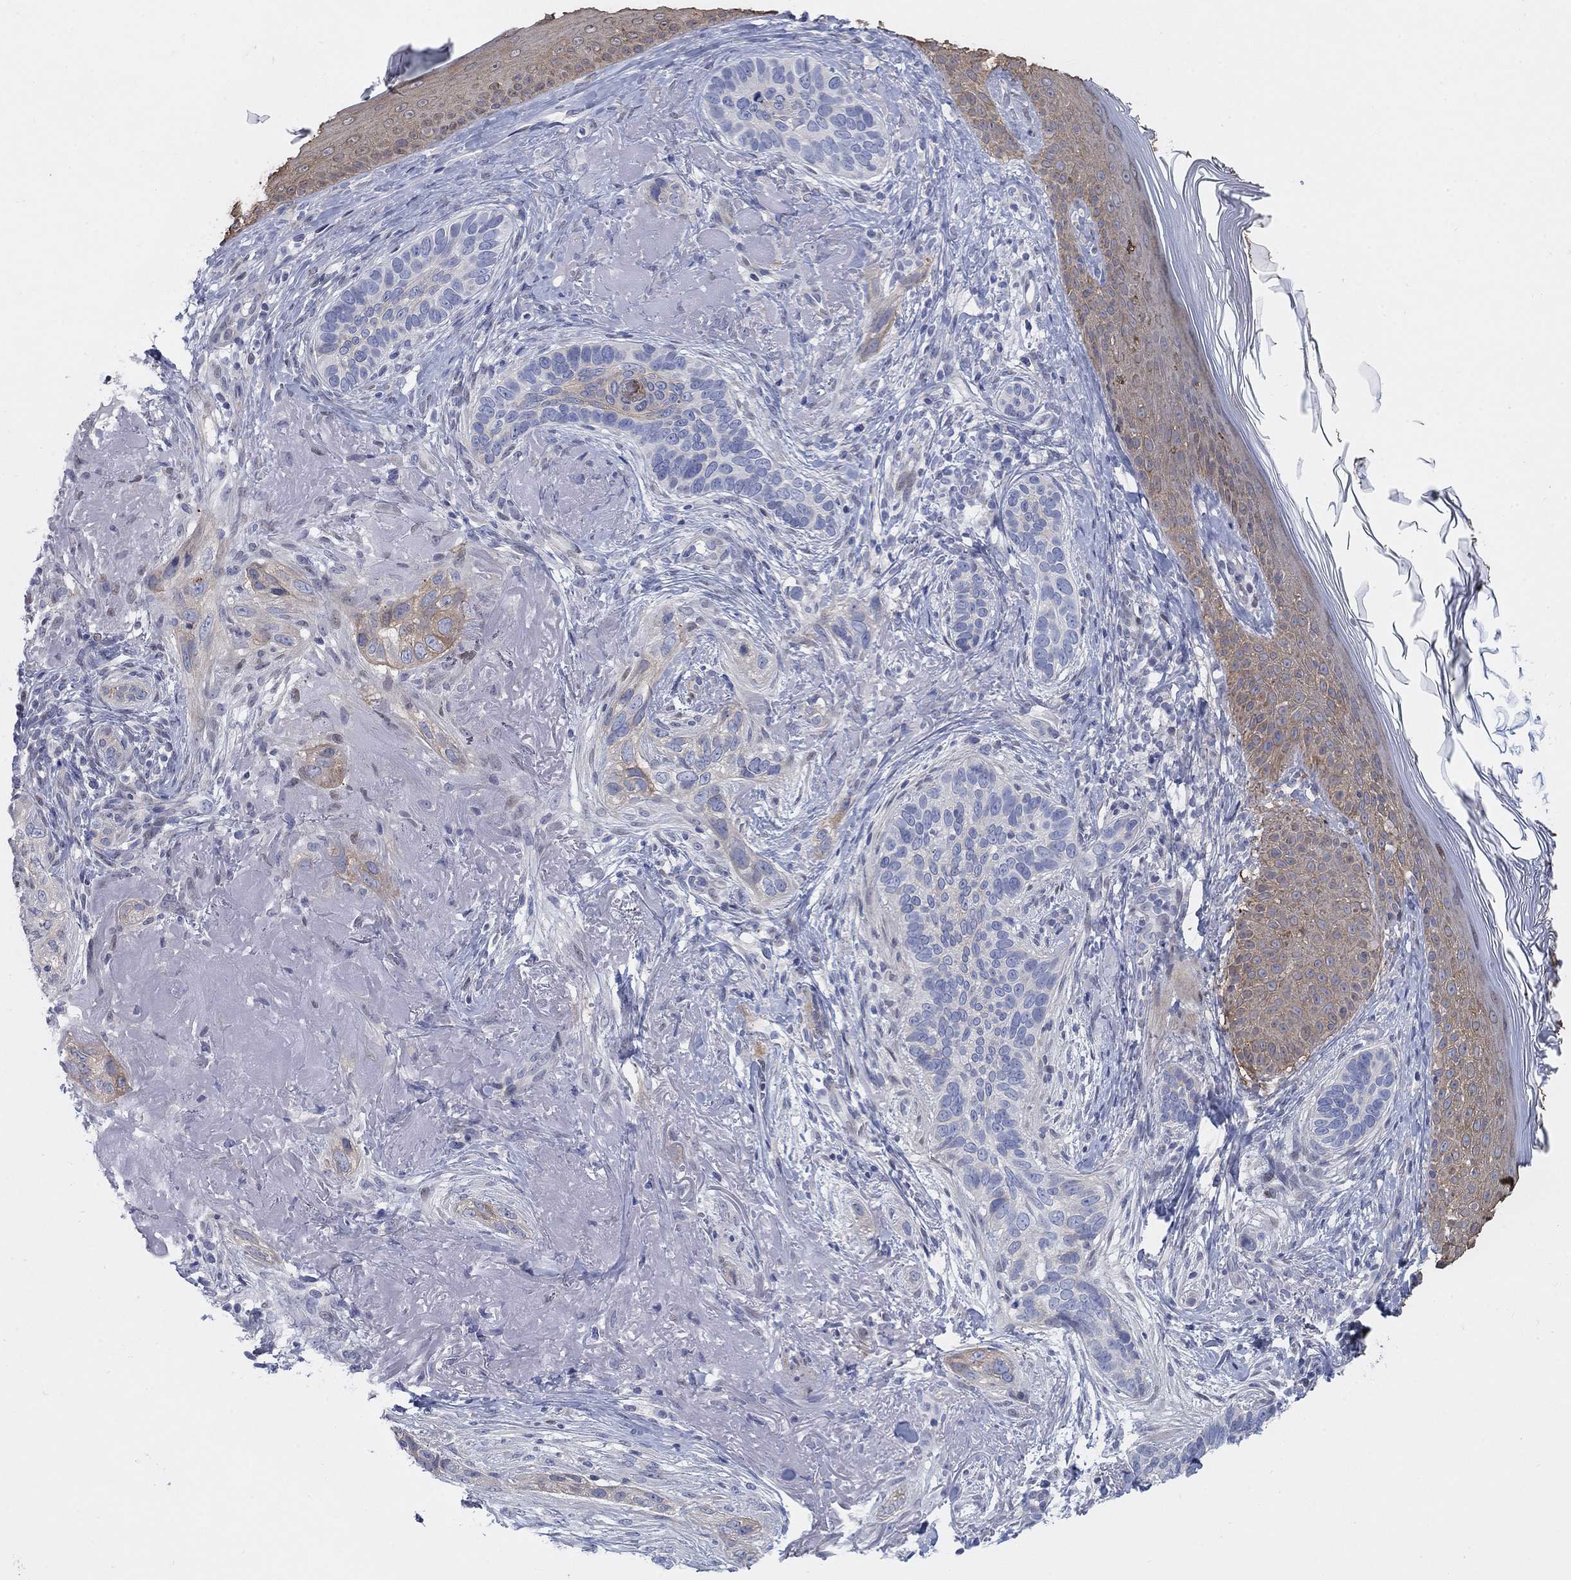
{"staining": {"intensity": "moderate", "quantity": "<25%", "location": "cytoplasmic/membranous"}, "tissue": "skin cancer", "cell_type": "Tumor cells", "image_type": "cancer", "snomed": [{"axis": "morphology", "description": "Basal cell carcinoma"}, {"axis": "topography", "description": "Skin"}], "caption": "This photomicrograph displays immunohistochemistry (IHC) staining of skin cancer (basal cell carcinoma), with low moderate cytoplasmic/membranous staining in approximately <25% of tumor cells.", "gene": "MYO3A", "patient": {"sex": "male", "age": 91}}